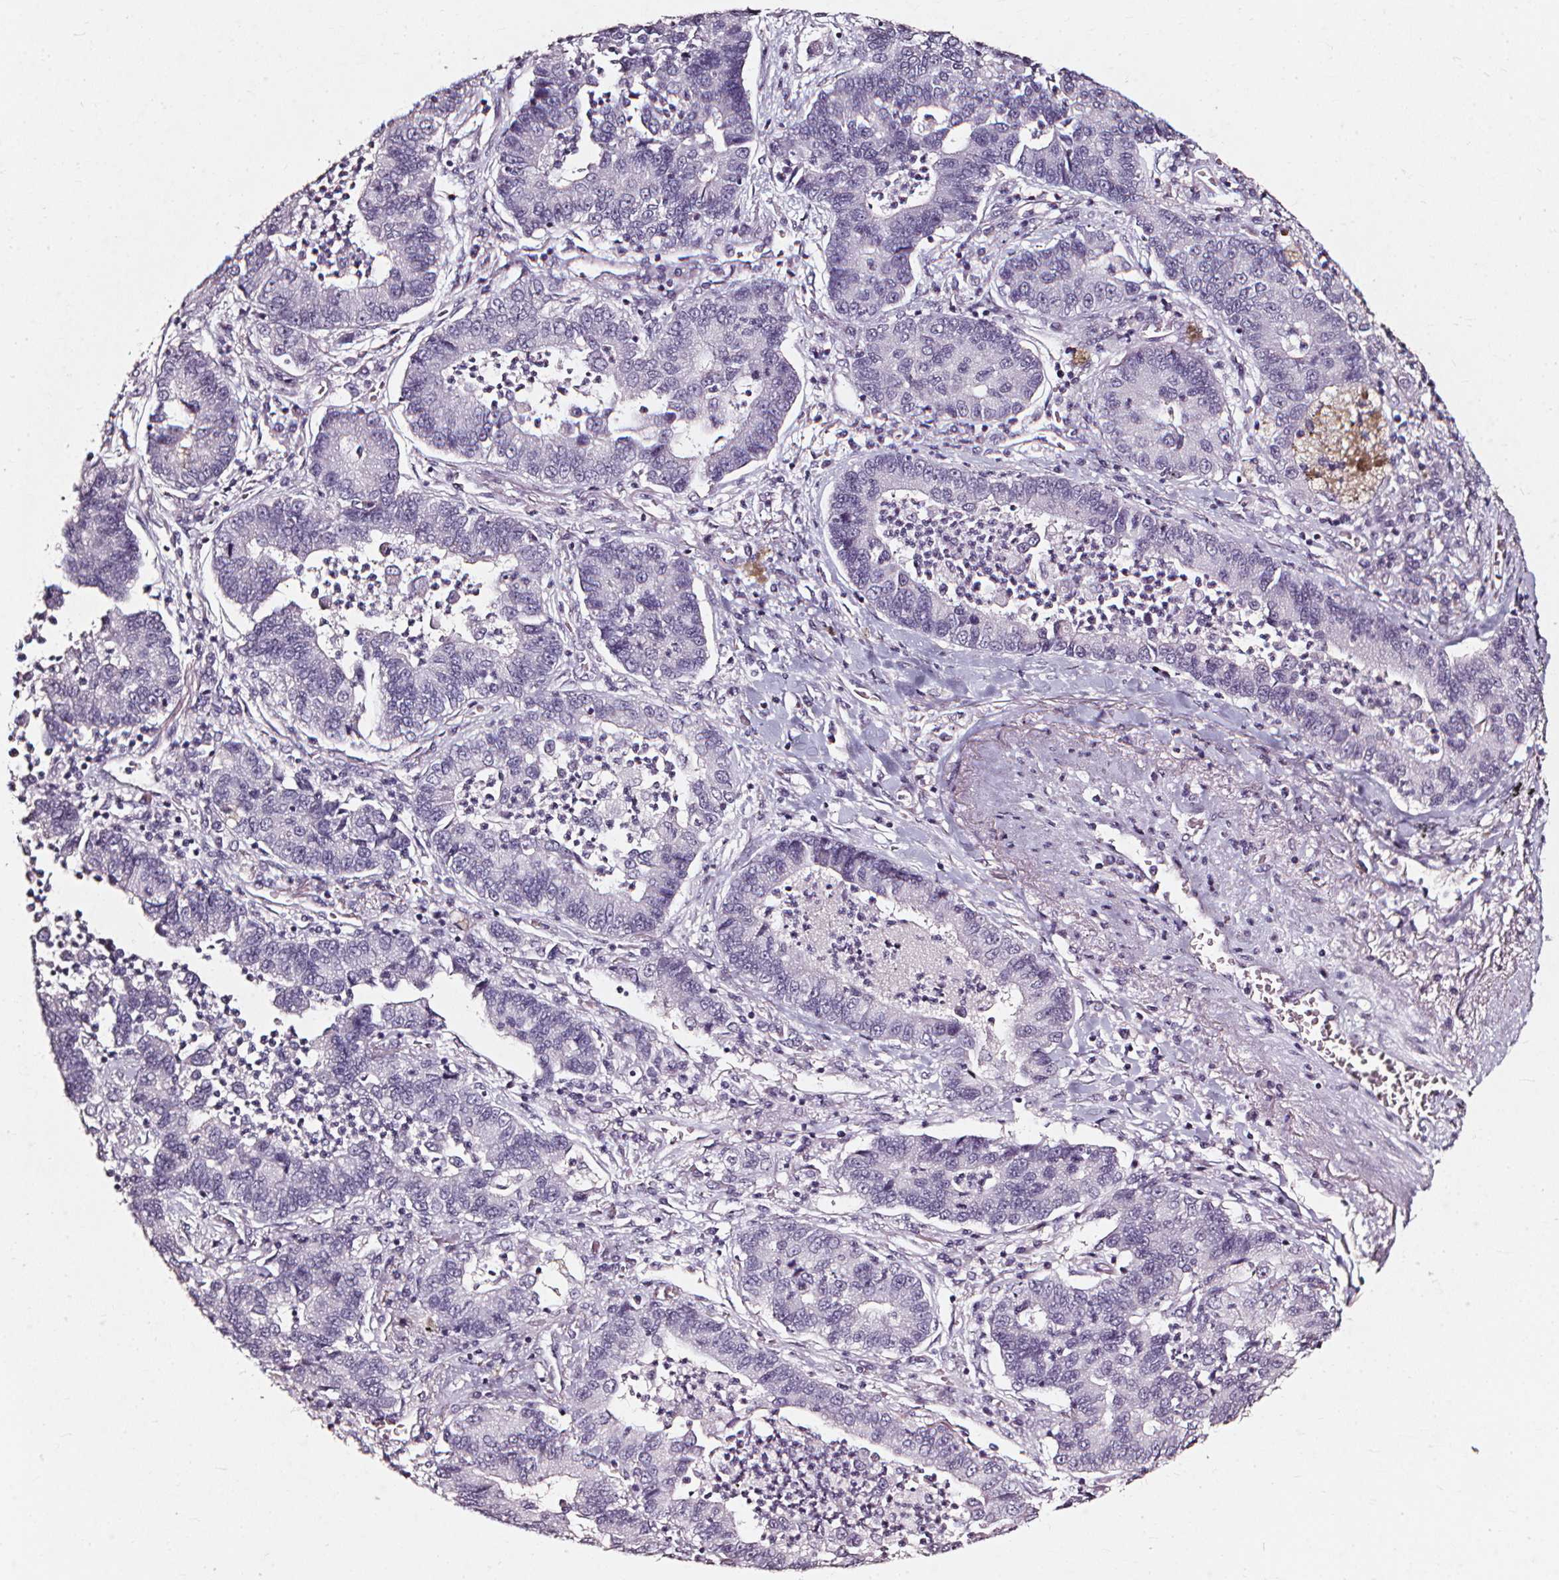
{"staining": {"intensity": "negative", "quantity": "none", "location": "none"}, "tissue": "lung cancer", "cell_type": "Tumor cells", "image_type": "cancer", "snomed": [{"axis": "morphology", "description": "Adenocarcinoma, NOS"}, {"axis": "topography", "description": "Lung"}], "caption": "Immunohistochemical staining of lung cancer demonstrates no significant expression in tumor cells. (DAB immunohistochemistry, high magnification).", "gene": "DEFA5", "patient": {"sex": "female", "age": 57}}